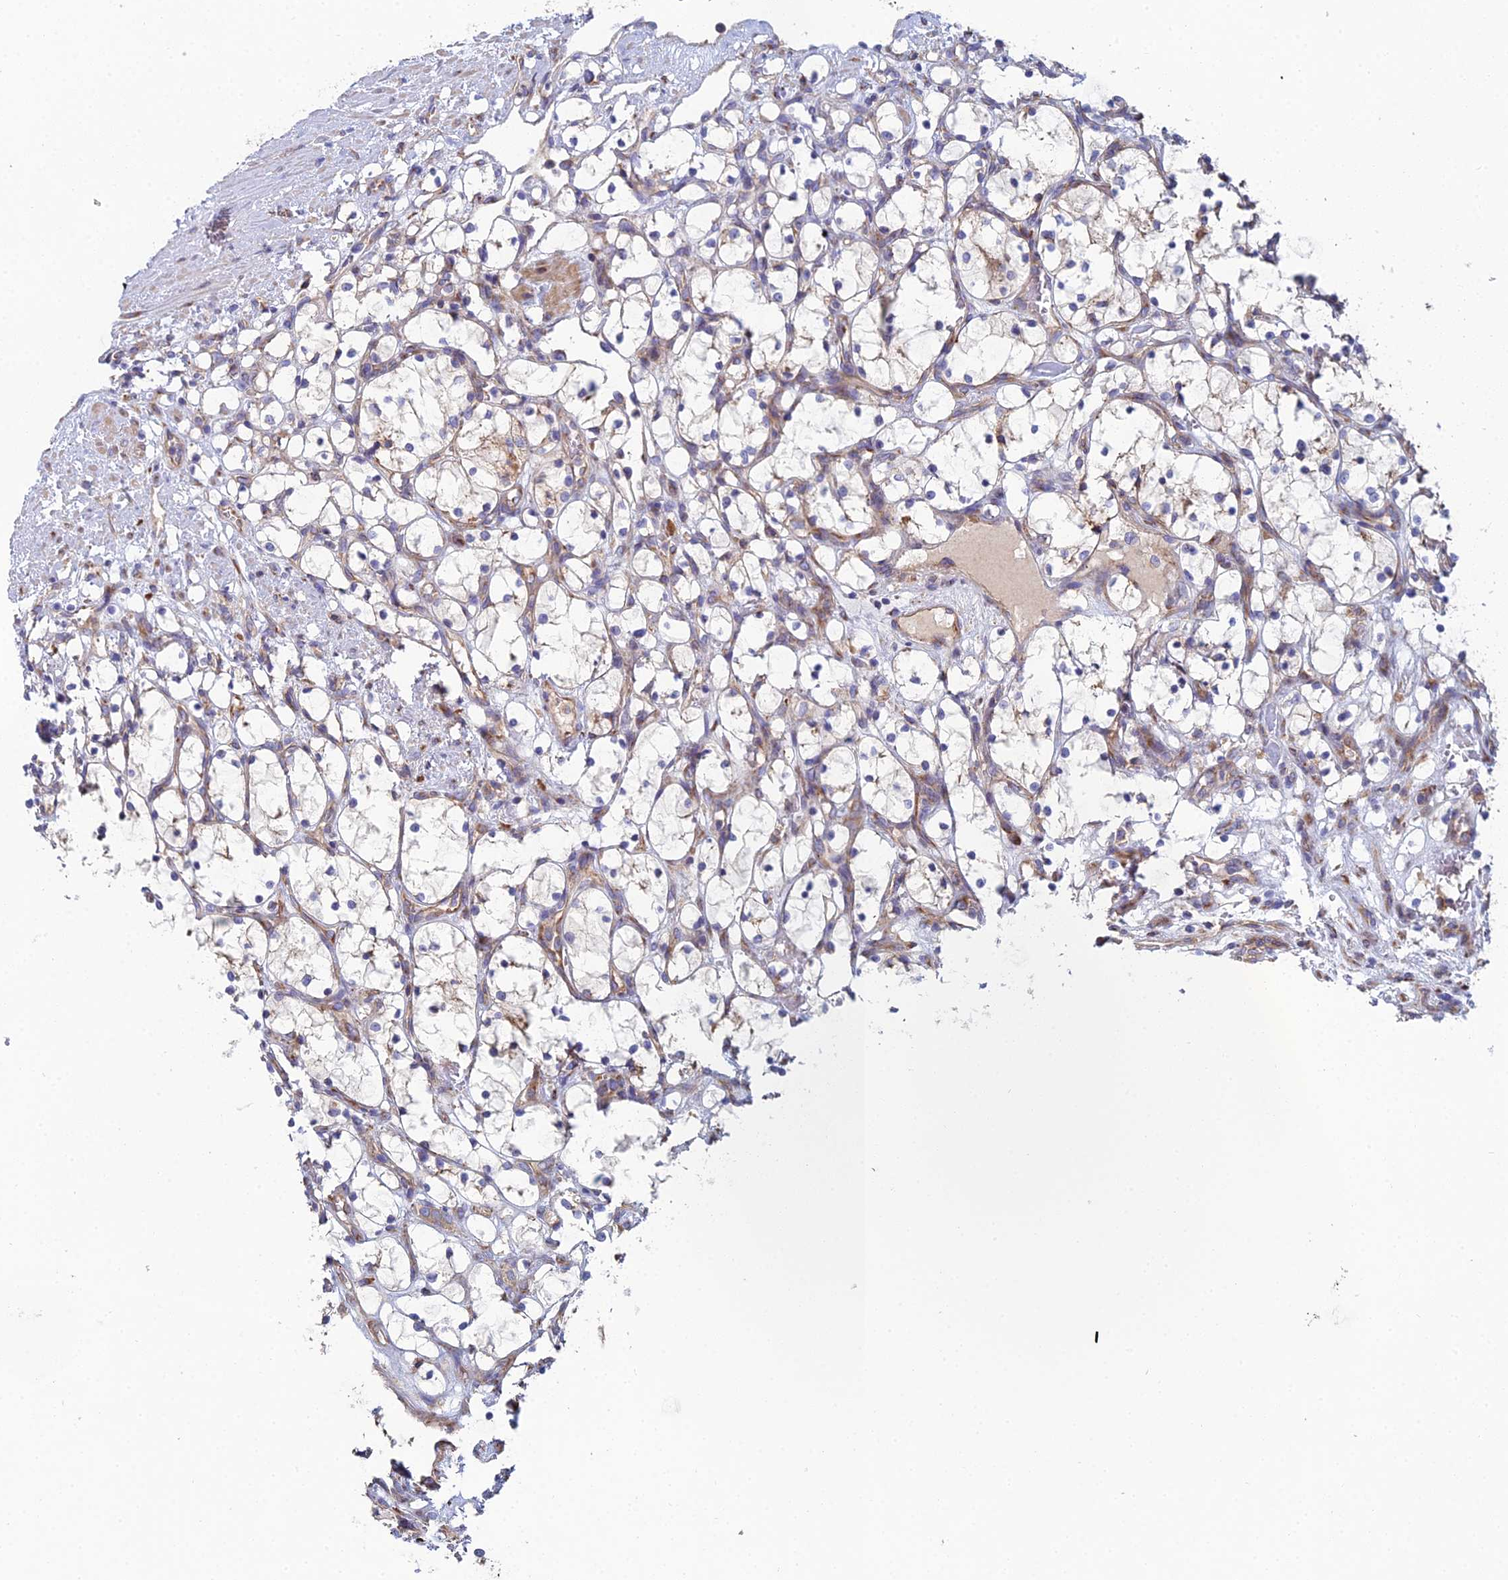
{"staining": {"intensity": "weak", "quantity": "<25%", "location": "cytoplasmic/membranous"}, "tissue": "renal cancer", "cell_type": "Tumor cells", "image_type": "cancer", "snomed": [{"axis": "morphology", "description": "Adenocarcinoma, NOS"}, {"axis": "topography", "description": "Kidney"}], "caption": "High power microscopy image of an immunohistochemistry image of adenocarcinoma (renal), revealing no significant staining in tumor cells.", "gene": "CLCN3", "patient": {"sex": "female", "age": 69}}